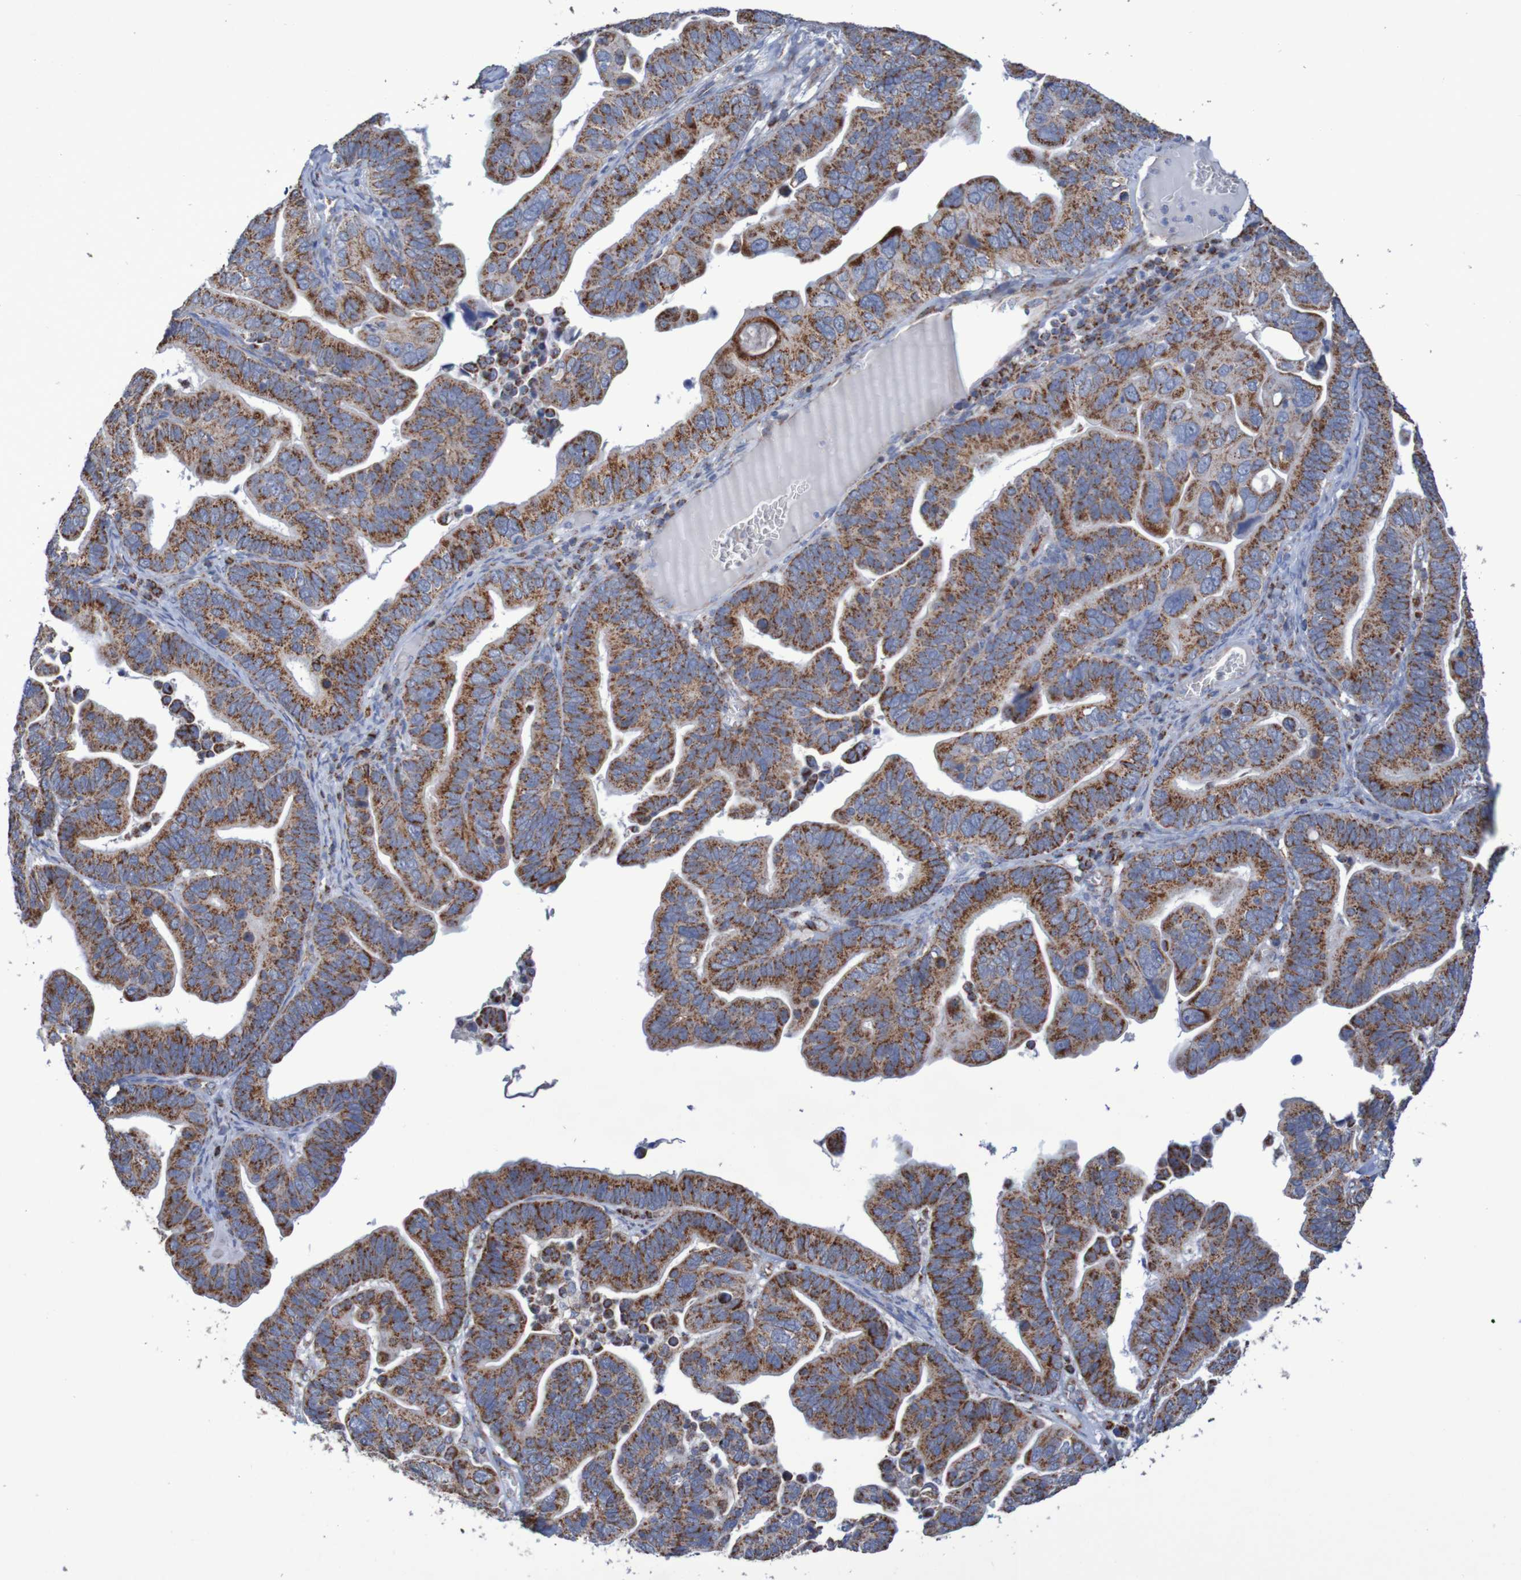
{"staining": {"intensity": "strong", "quantity": ">75%", "location": "cytoplasmic/membranous"}, "tissue": "ovarian cancer", "cell_type": "Tumor cells", "image_type": "cancer", "snomed": [{"axis": "morphology", "description": "Cystadenocarcinoma, serous, NOS"}, {"axis": "topography", "description": "Ovary"}], "caption": "A high amount of strong cytoplasmic/membranous positivity is seen in approximately >75% of tumor cells in serous cystadenocarcinoma (ovarian) tissue.", "gene": "MMEL1", "patient": {"sex": "female", "age": 56}}